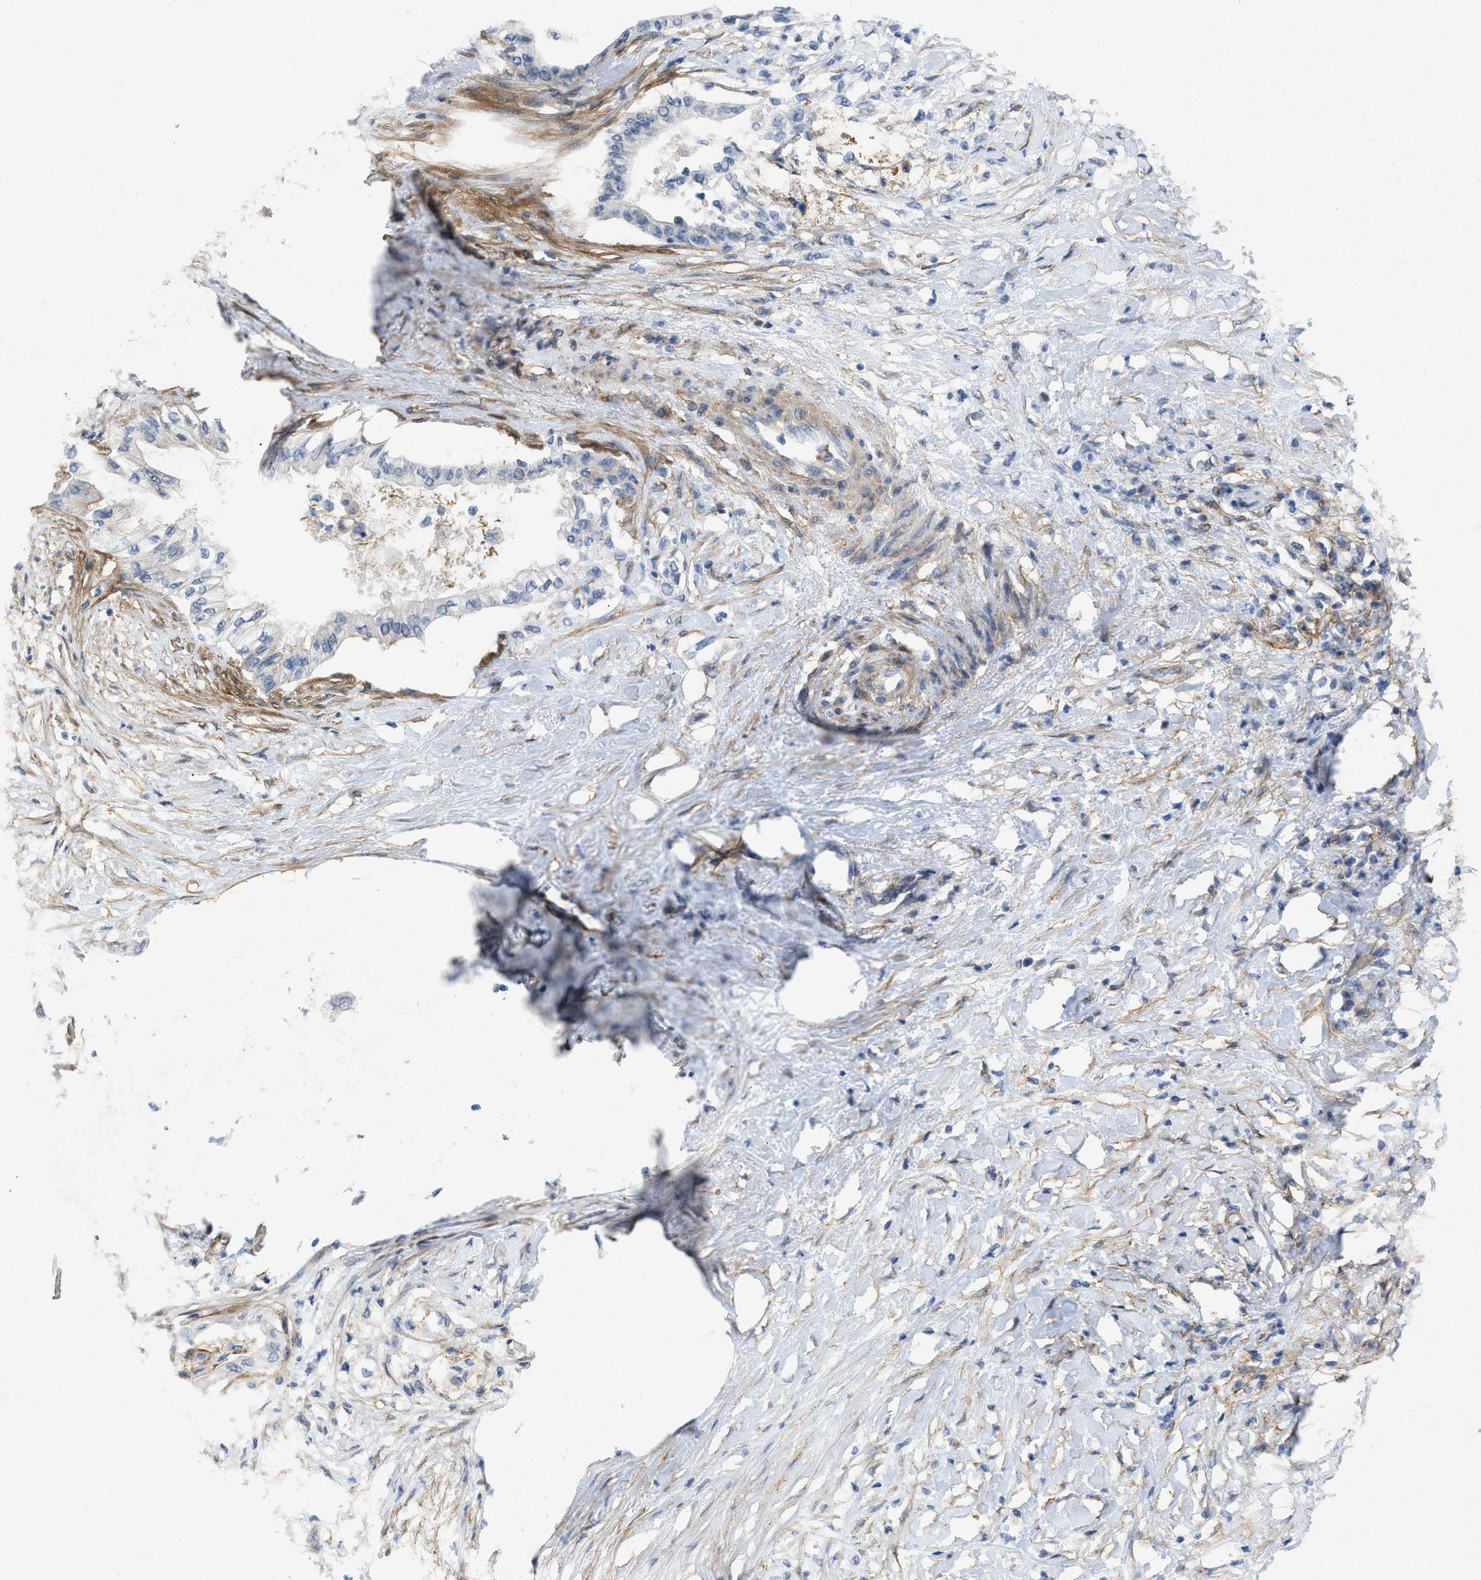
{"staining": {"intensity": "negative", "quantity": "none", "location": "none"}, "tissue": "pancreatic cancer", "cell_type": "Tumor cells", "image_type": "cancer", "snomed": [{"axis": "morphology", "description": "Normal tissue, NOS"}, {"axis": "morphology", "description": "Adenocarcinoma, NOS"}, {"axis": "topography", "description": "Pancreas"}, {"axis": "topography", "description": "Duodenum"}], "caption": "DAB (3,3'-diaminobenzidine) immunohistochemical staining of pancreatic adenocarcinoma exhibits no significant expression in tumor cells. (Immunohistochemistry (ihc), brightfield microscopy, high magnification).", "gene": "PDGFRA", "patient": {"sex": "female", "age": 60}}